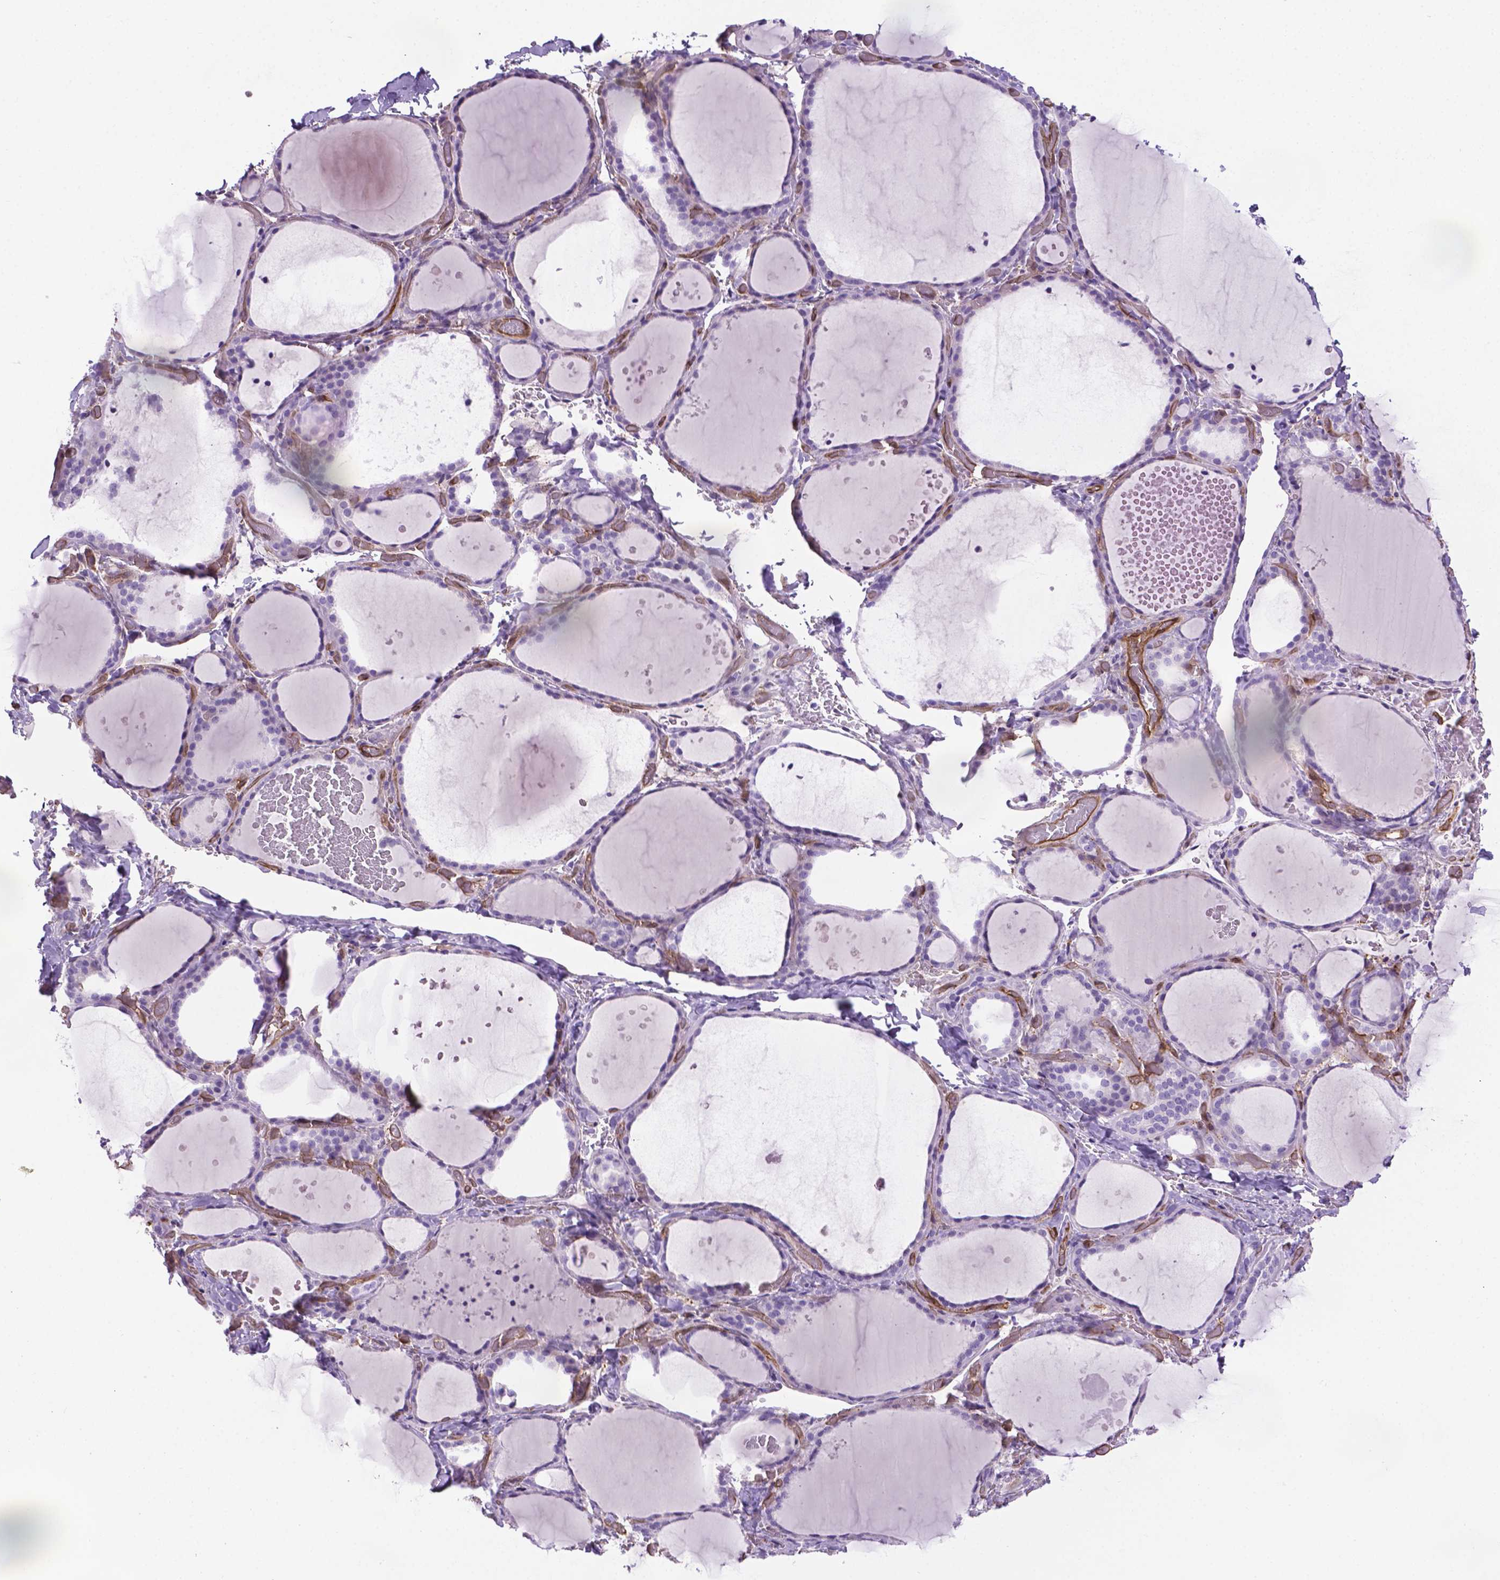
{"staining": {"intensity": "negative", "quantity": "none", "location": "none"}, "tissue": "thyroid gland", "cell_type": "Glandular cells", "image_type": "normal", "snomed": [{"axis": "morphology", "description": "Normal tissue, NOS"}, {"axis": "topography", "description": "Thyroid gland"}], "caption": "DAB (3,3'-diaminobenzidine) immunohistochemical staining of unremarkable human thyroid gland exhibits no significant staining in glandular cells.", "gene": "CLIC4", "patient": {"sex": "female", "age": 36}}